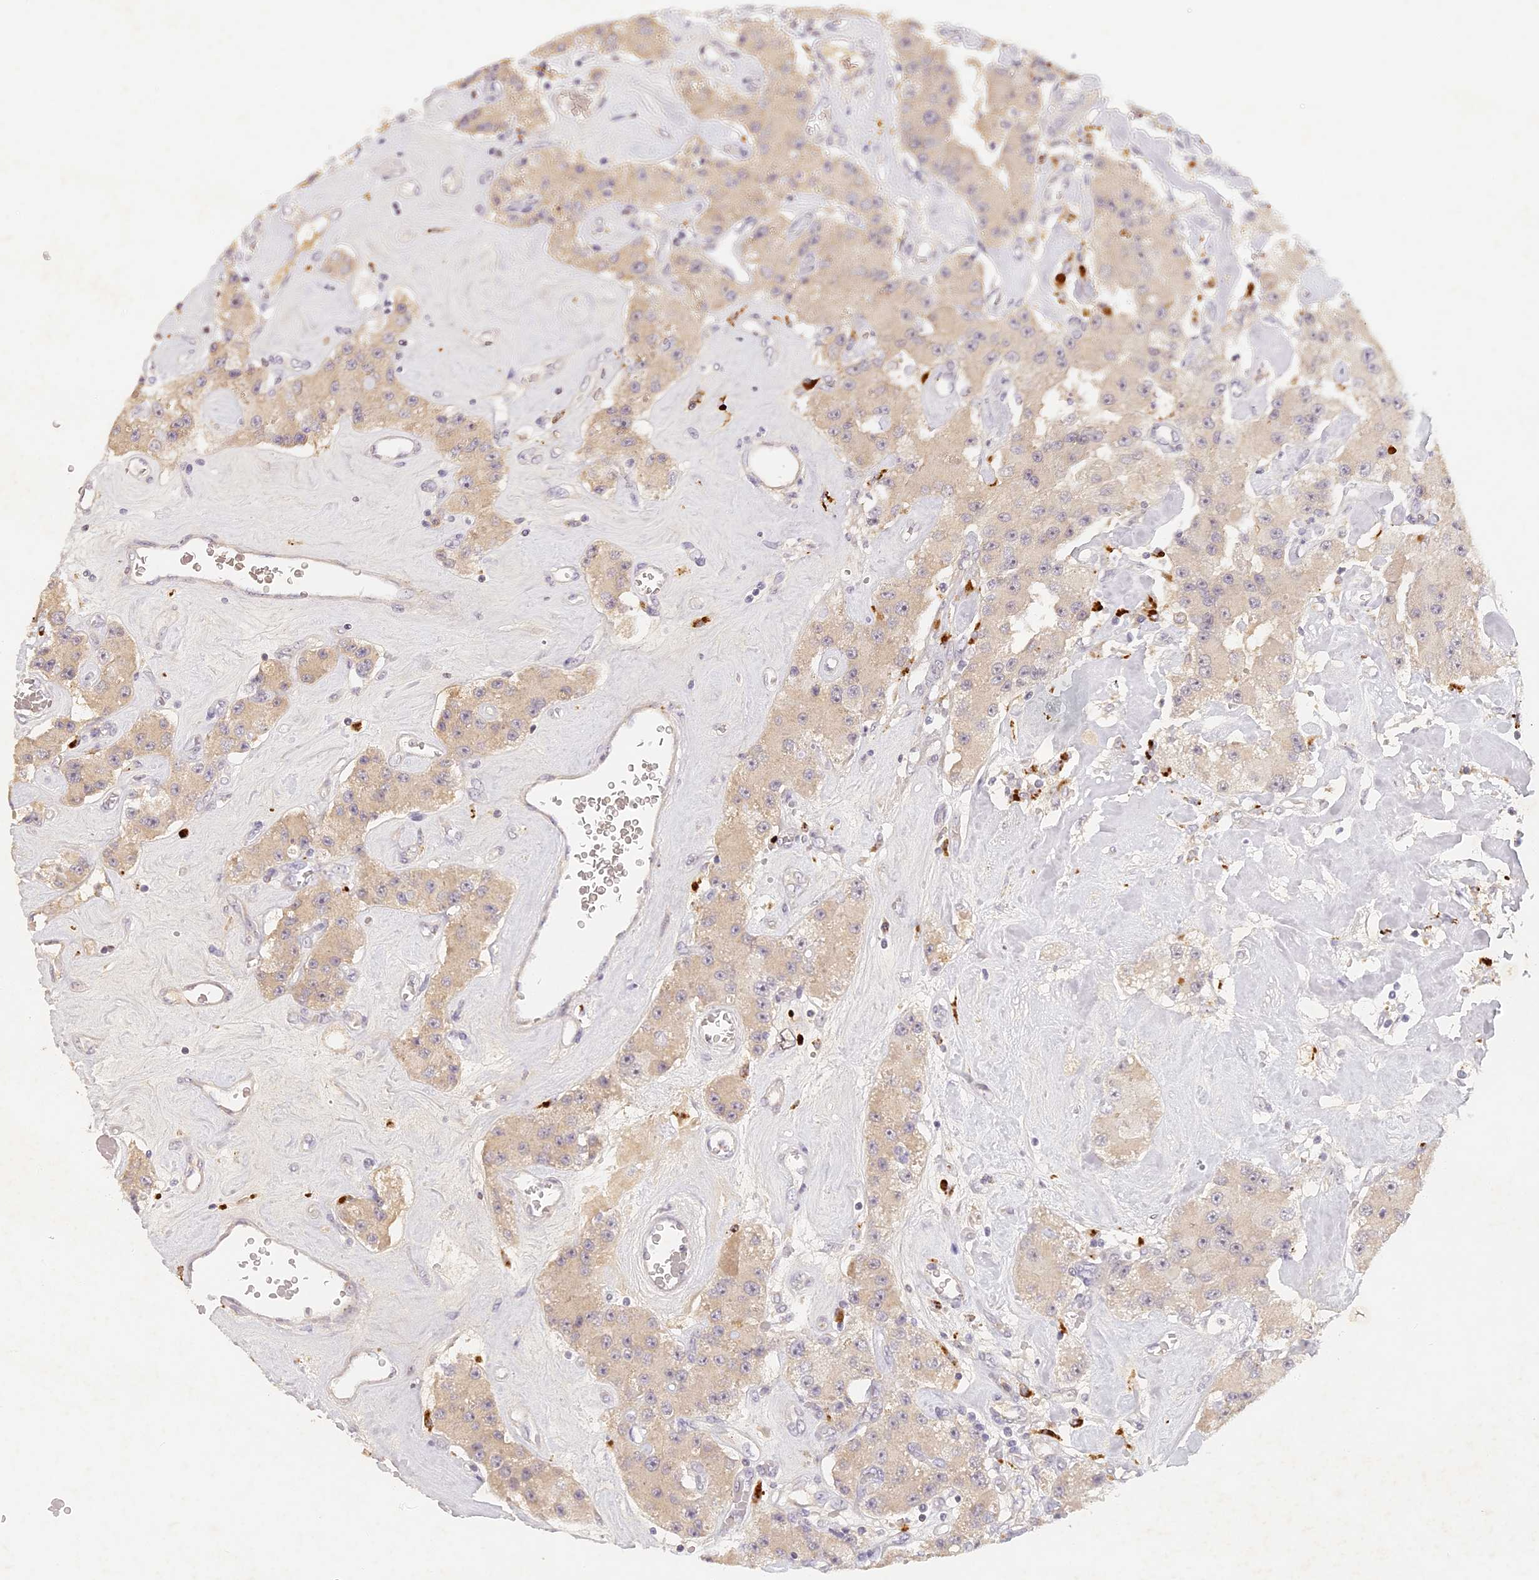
{"staining": {"intensity": "weak", "quantity": "<25%", "location": "cytoplasmic/membranous"}, "tissue": "carcinoid", "cell_type": "Tumor cells", "image_type": "cancer", "snomed": [{"axis": "morphology", "description": "Carcinoid, malignant, NOS"}, {"axis": "topography", "description": "Pancreas"}], "caption": "High power microscopy micrograph of an immunohistochemistry photomicrograph of carcinoid (malignant), revealing no significant expression in tumor cells. (DAB immunohistochemistry (IHC), high magnification).", "gene": "ELL3", "patient": {"sex": "male", "age": 41}}